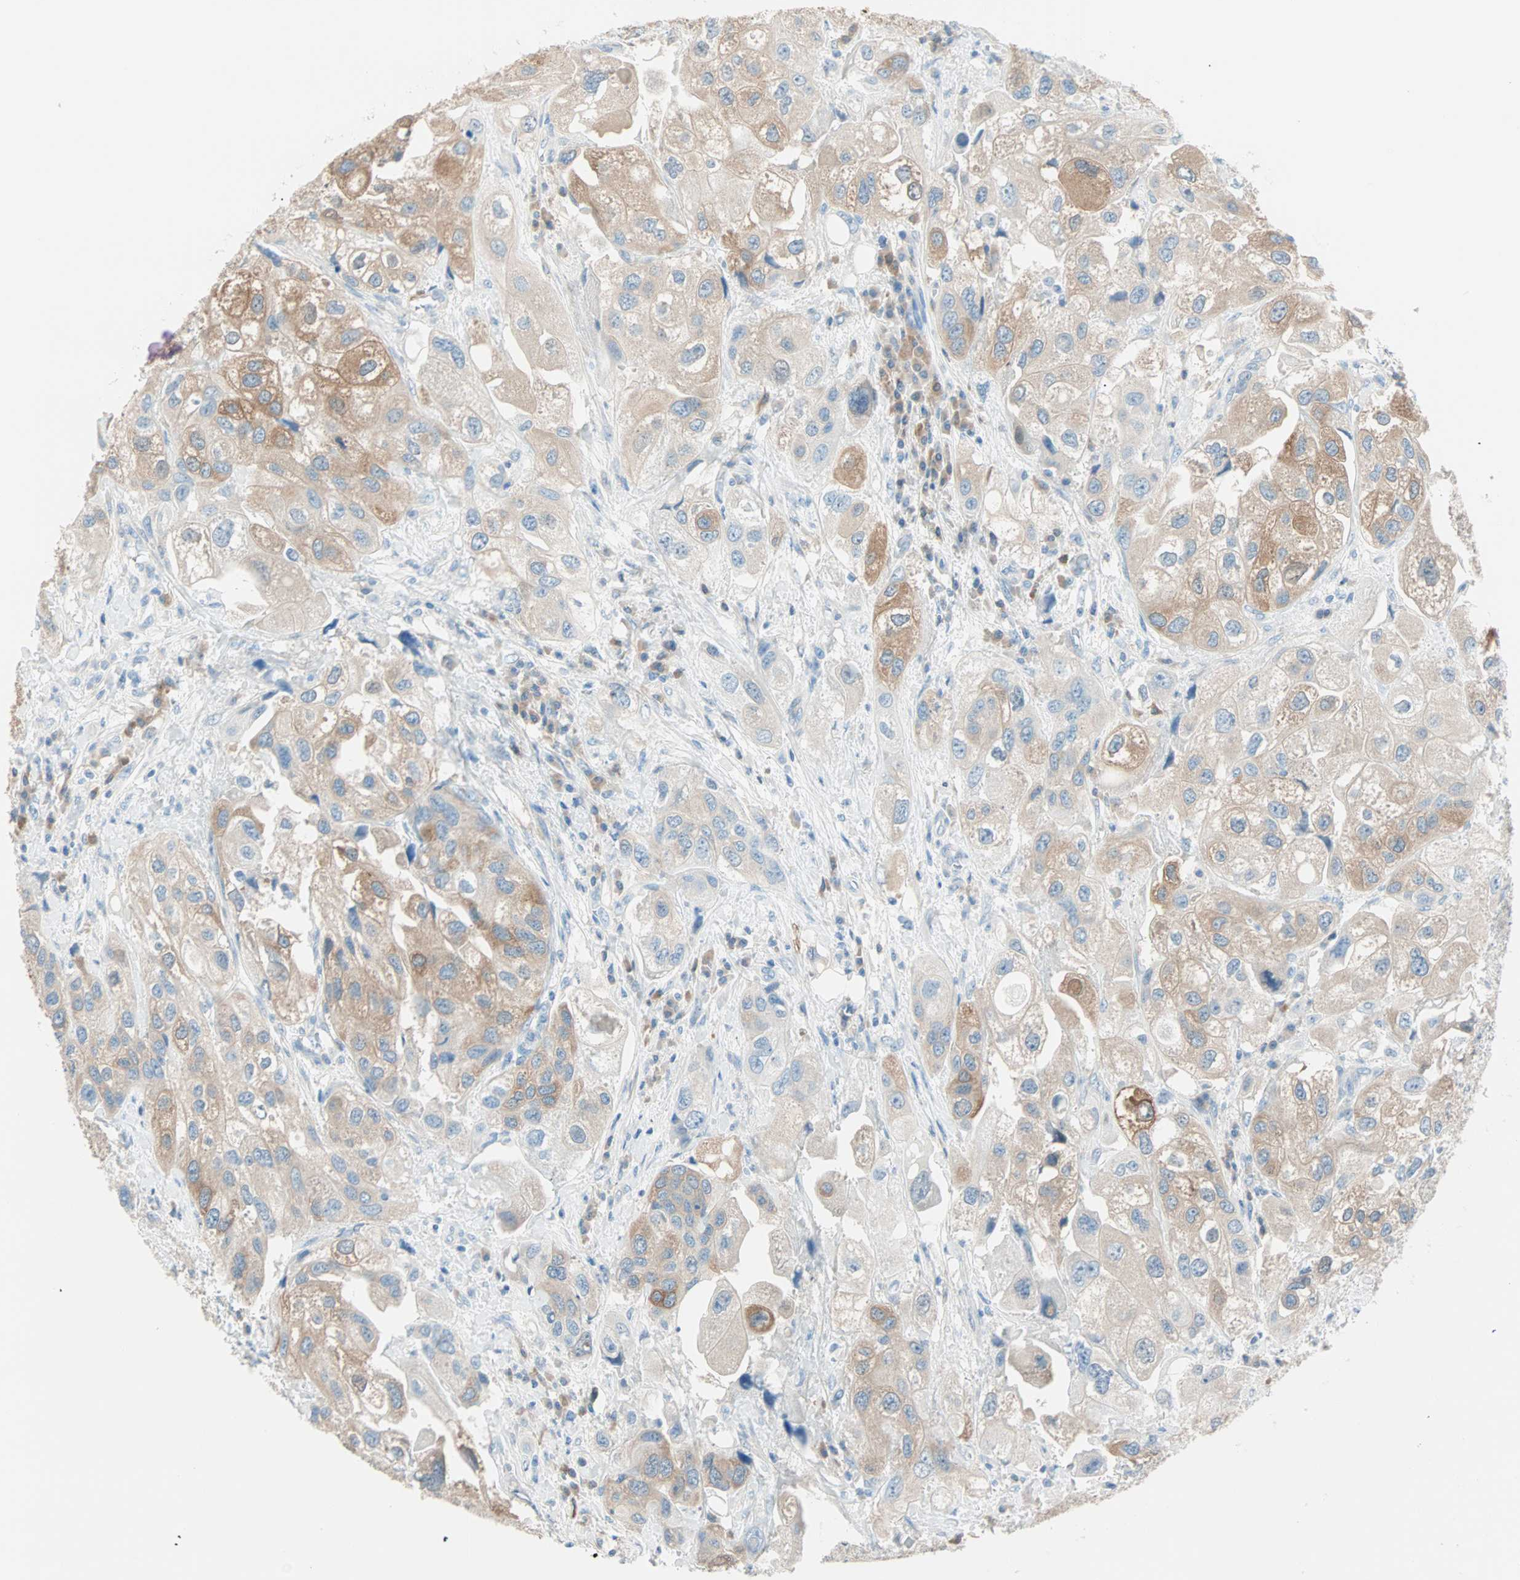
{"staining": {"intensity": "moderate", "quantity": ">75%", "location": "cytoplasmic/membranous"}, "tissue": "urothelial cancer", "cell_type": "Tumor cells", "image_type": "cancer", "snomed": [{"axis": "morphology", "description": "Urothelial carcinoma, High grade"}, {"axis": "topography", "description": "Urinary bladder"}], "caption": "Protein staining exhibits moderate cytoplasmic/membranous positivity in approximately >75% of tumor cells in urothelial carcinoma (high-grade).", "gene": "ATF6", "patient": {"sex": "female", "age": 64}}